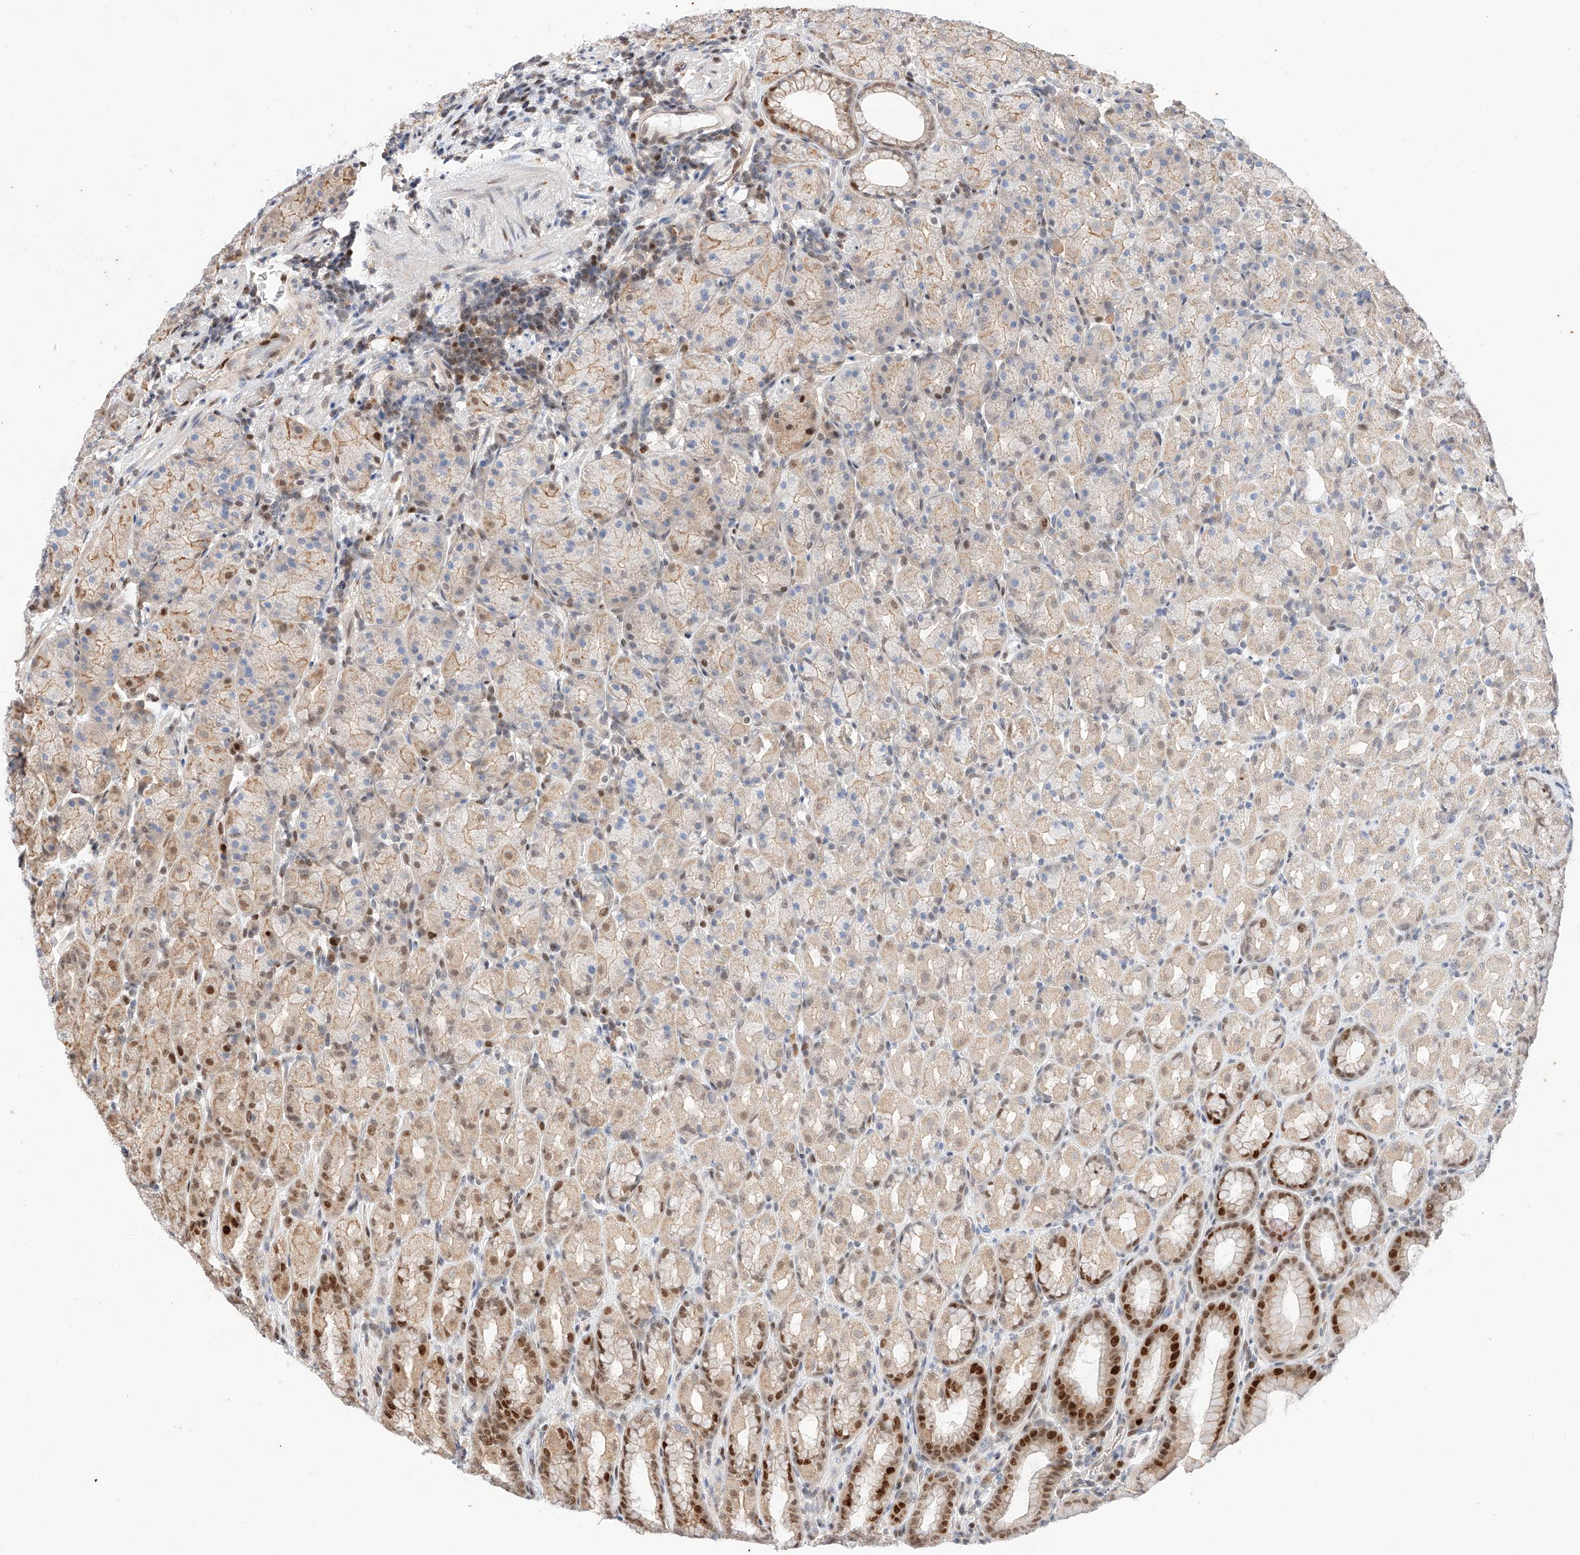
{"staining": {"intensity": "strong", "quantity": "<25%", "location": "cytoplasmic/membranous,nuclear"}, "tissue": "stomach", "cell_type": "Glandular cells", "image_type": "normal", "snomed": [{"axis": "morphology", "description": "Normal tissue, NOS"}, {"axis": "topography", "description": "Stomach, upper"}], "caption": "IHC of benign stomach displays medium levels of strong cytoplasmic/membranous,nuclear expression in about <25% of glandular cells.", "gene": "HDAC9", "patient": {"sex": "male", "age": 68}}